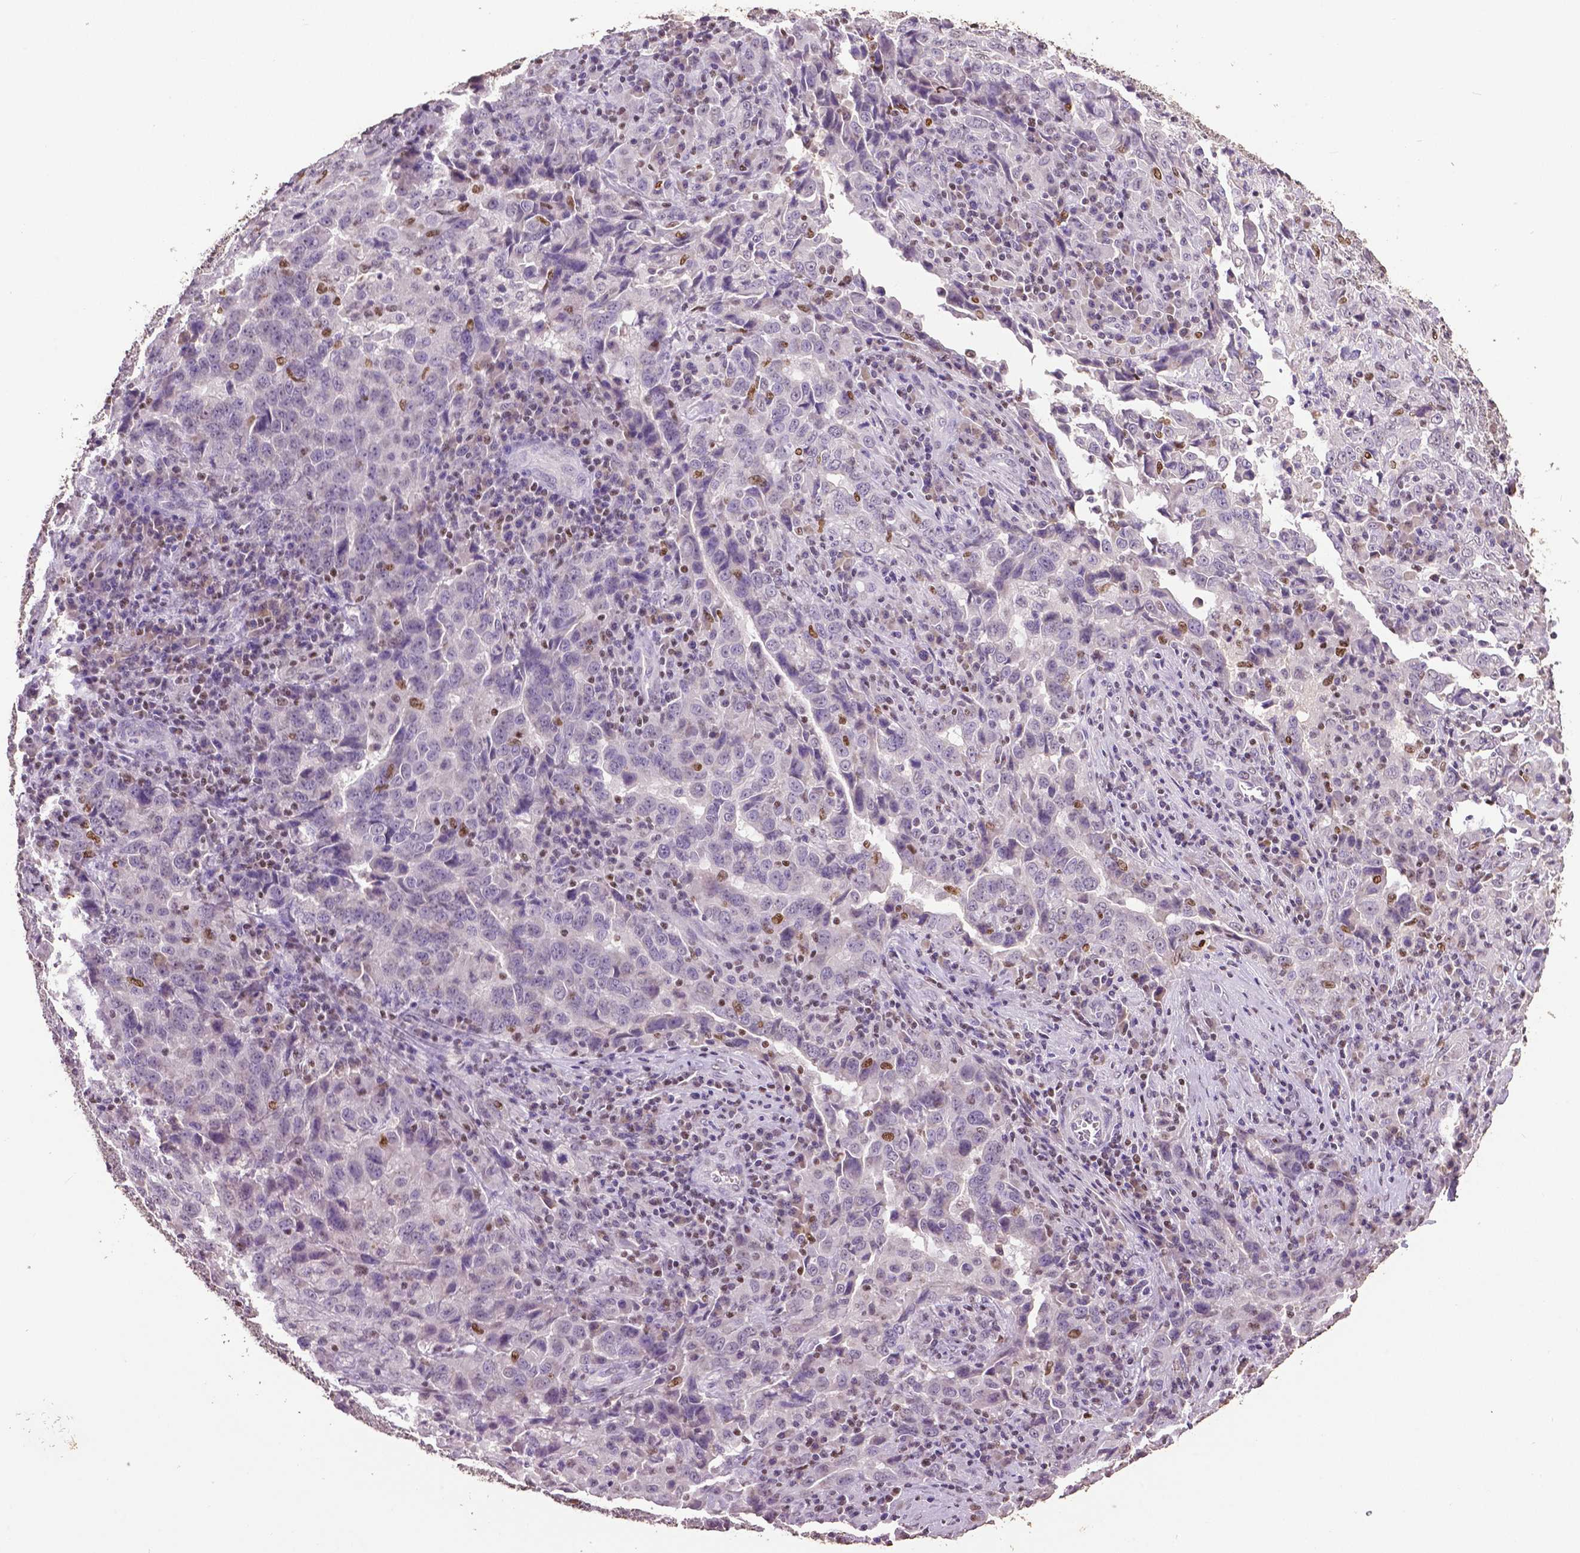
{"staining": {"intensity": "negative", "quantity": "none", "location": "none"}, "tissue": "lung cancer", "cell_type": "Tumor cells", "image_type": "cancer", "snomed": [{"axis": "morphology", "description": "Adenocarcinoma, NOS"}, {"axis": "topography", "description": "Lung"}], "caption": "This is a micrograph of immunohistochemistry staining of lung cancer, which shows no expression in tumor cells.", "gene": "RUNX3", "patient": {"sex": "male", "age": 67}}